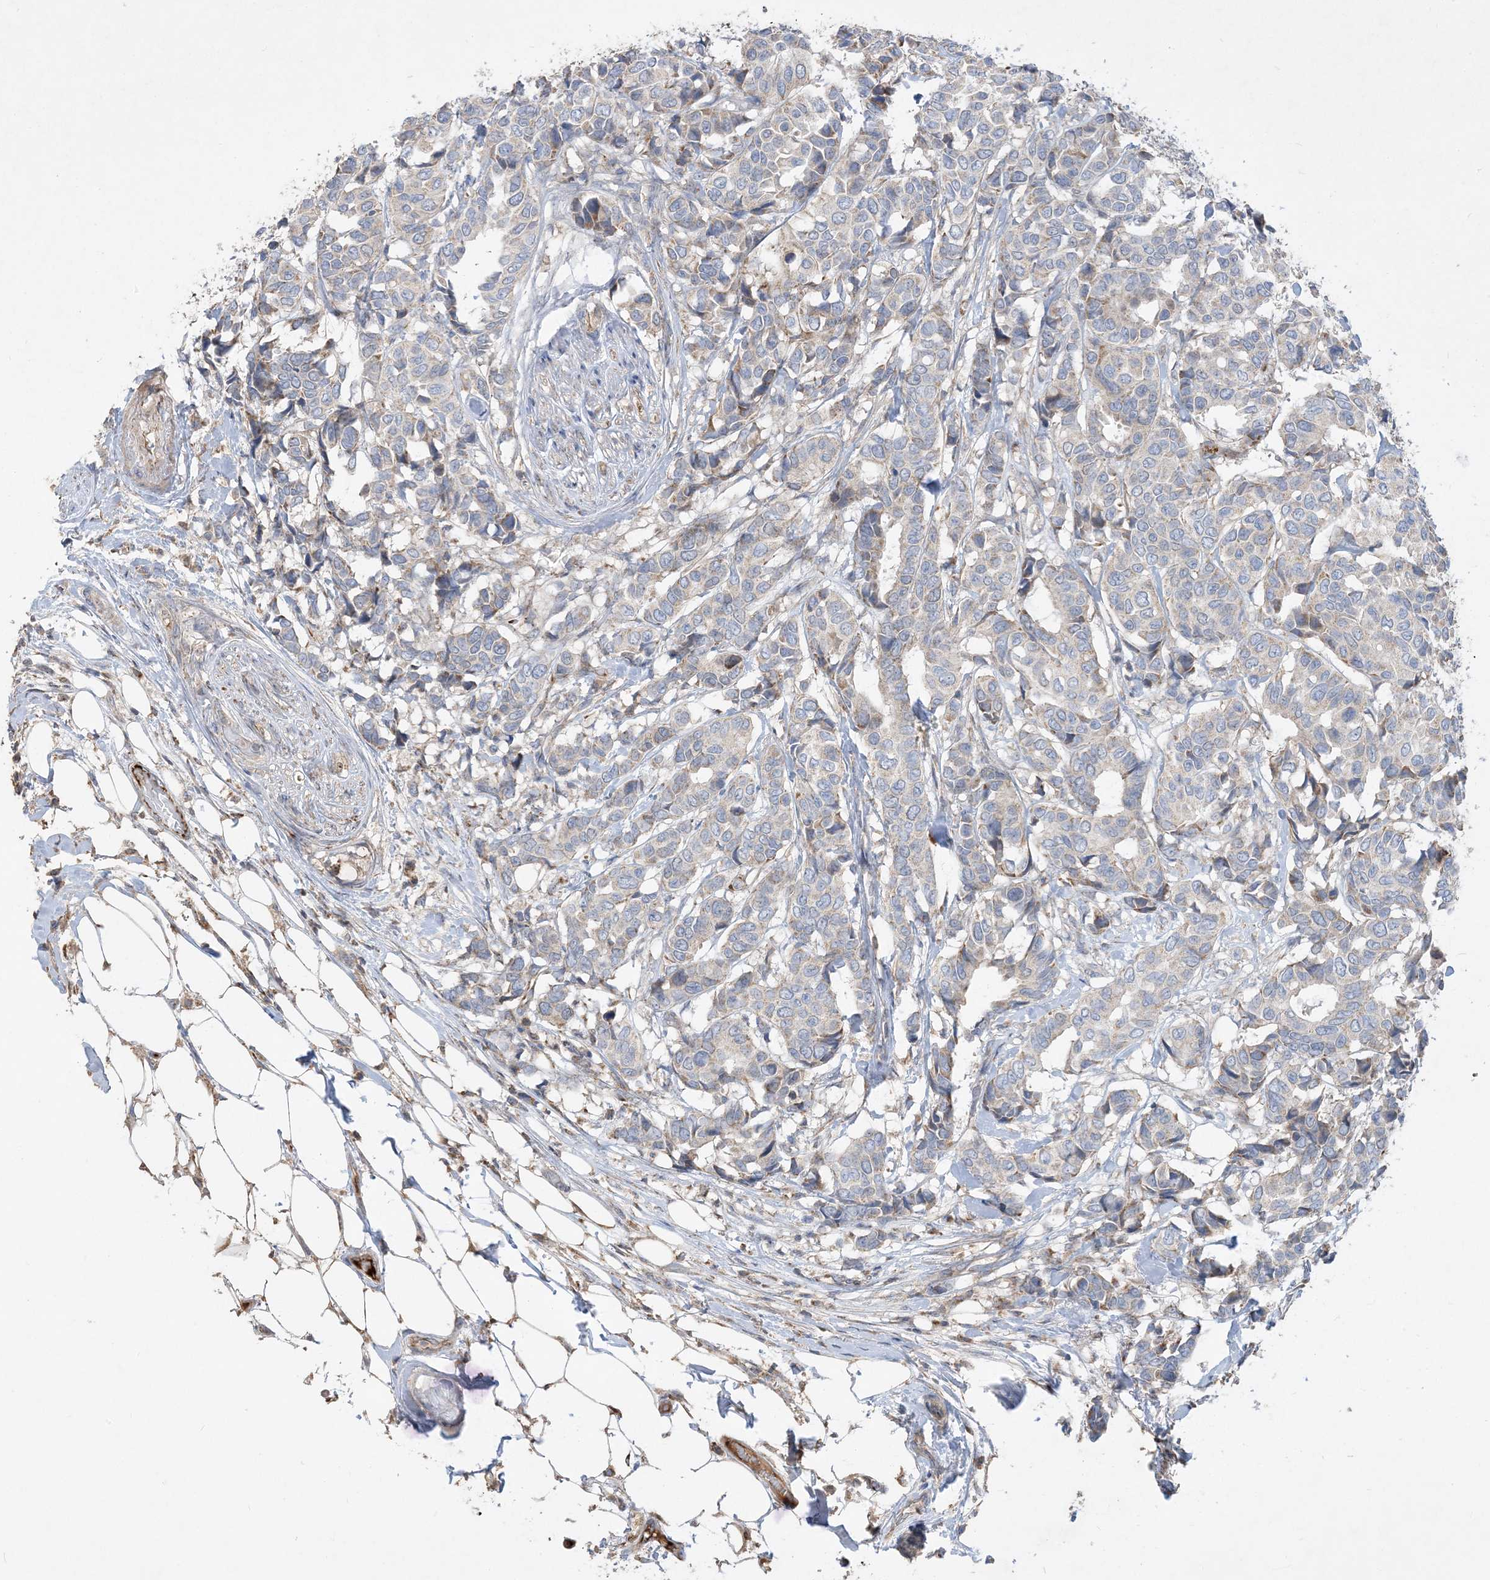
{"staining": {"intensity": "weak", "quantity": "<25%", "location": "cytoplasmic/membranous"}, "tissue": "breast cancer", "cell_type": "Tumor cells", "image_type": "cancer", "snomed": [{"axis": "morphology", "description": "Duct carcinoma"}, {"axis": "topography", "description": "Breast"}], "caption": "This is a micrograph of immunohistochemistry staining of breast cancer, which shows no expression in tumor cells.", "gene": "ECHDC1", "patient": {"sex": "female", "age": 87}}